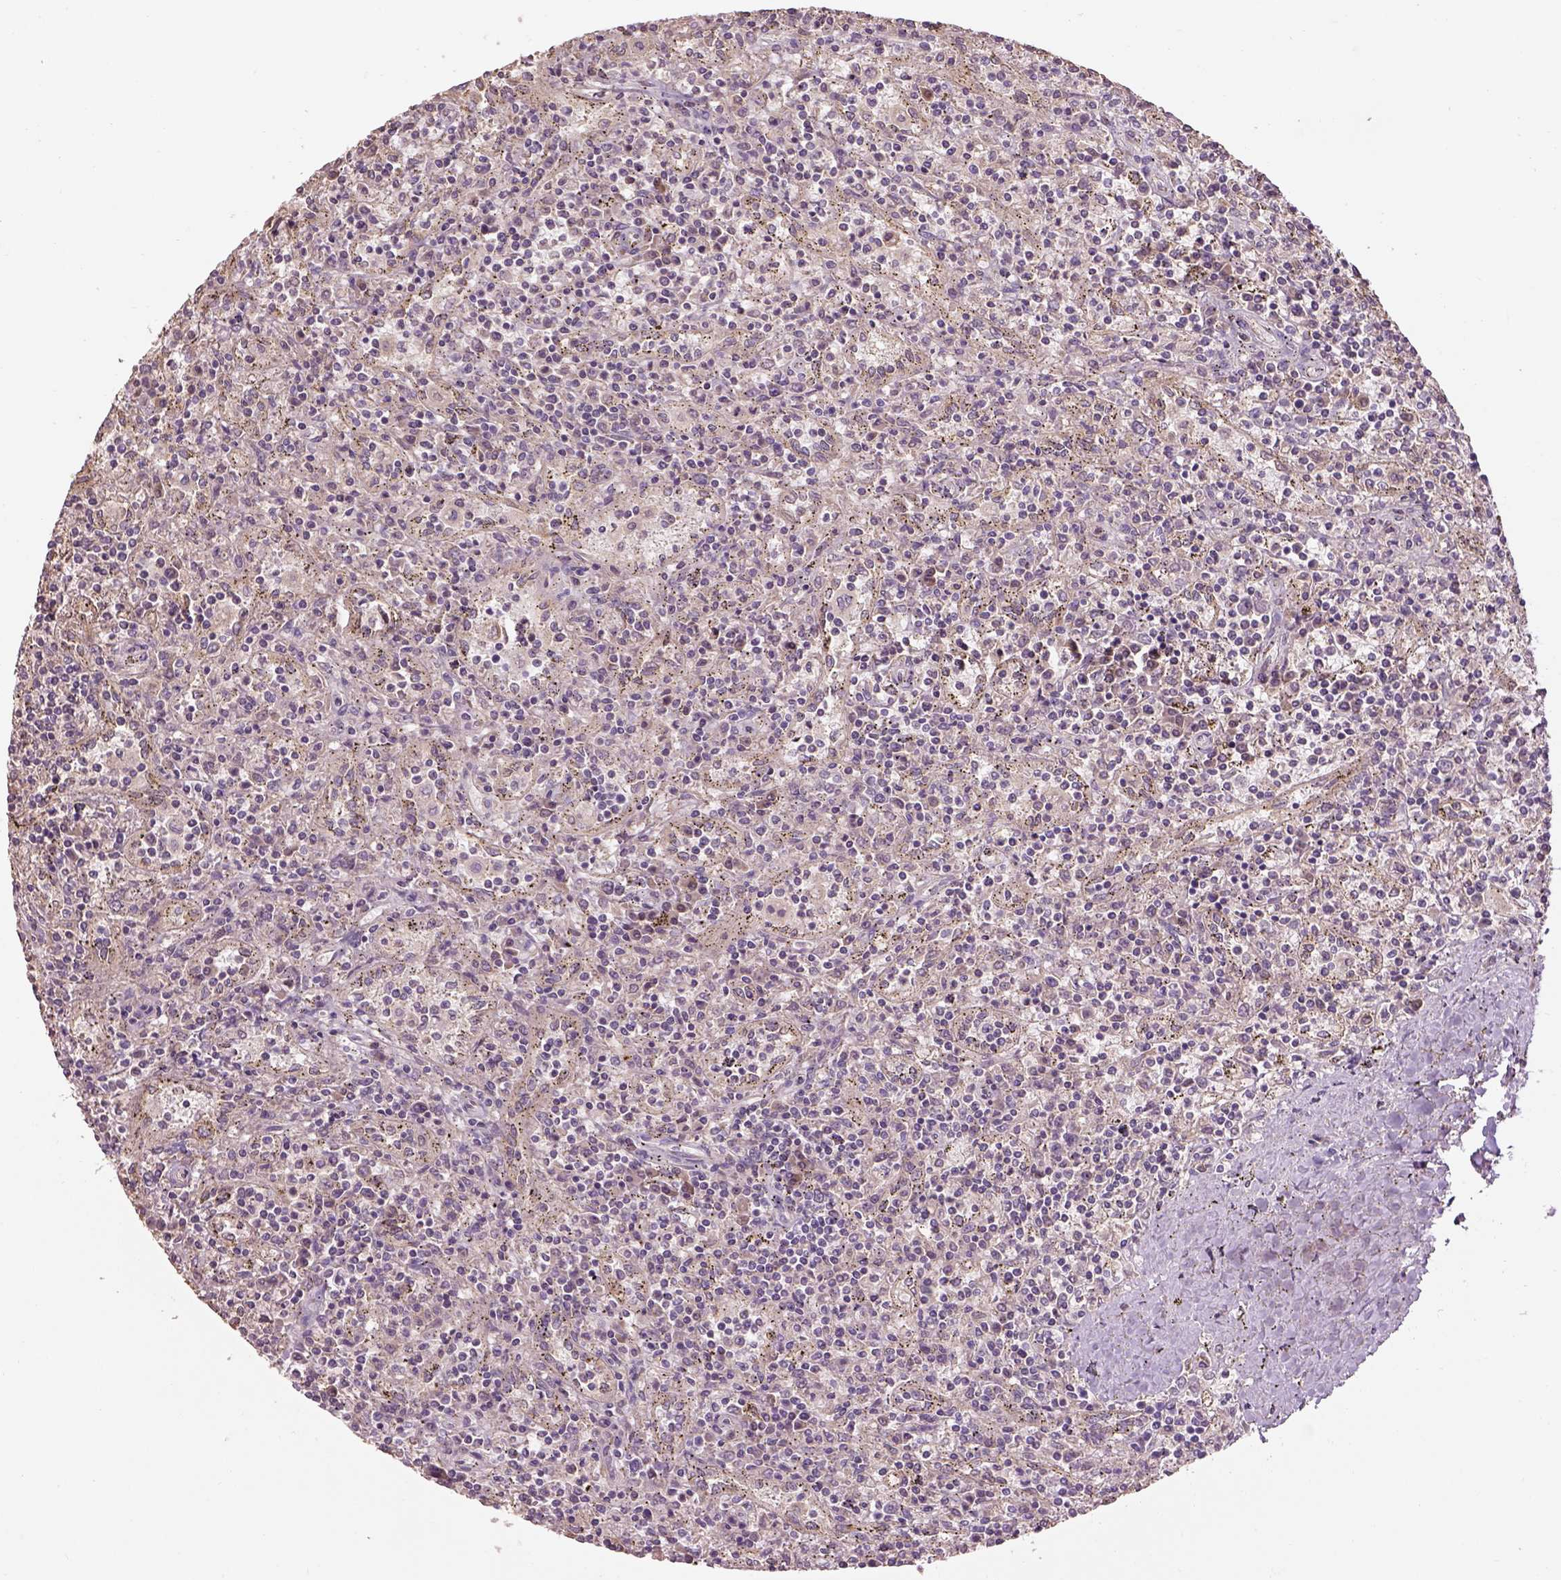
{"staining": {"intensity": "negative", "quantity": "none", "location": "none"}, "tissue": "lymphoma", "cell_type": "Tumor cells", "image_type": "cancer", "snomed": [{"axis": "morphology", "description": "Malignant lymphoma, non-Hodgkin's type, Low grade"}, {"axis": "topography", "description": "Spleen"}], "caption": "Immunohistochemistry (IHC) histopathology image of neoplastic tissue: lymphoma stained with DAB (3,3'-diaminobenzidine) shows no significant protein positivity in tumor cells. (DAB IHC visualized using brightfield microscopy, high magnification).", "gene": "AP1B1", "patient": {"sex": "male", "age": 62}}